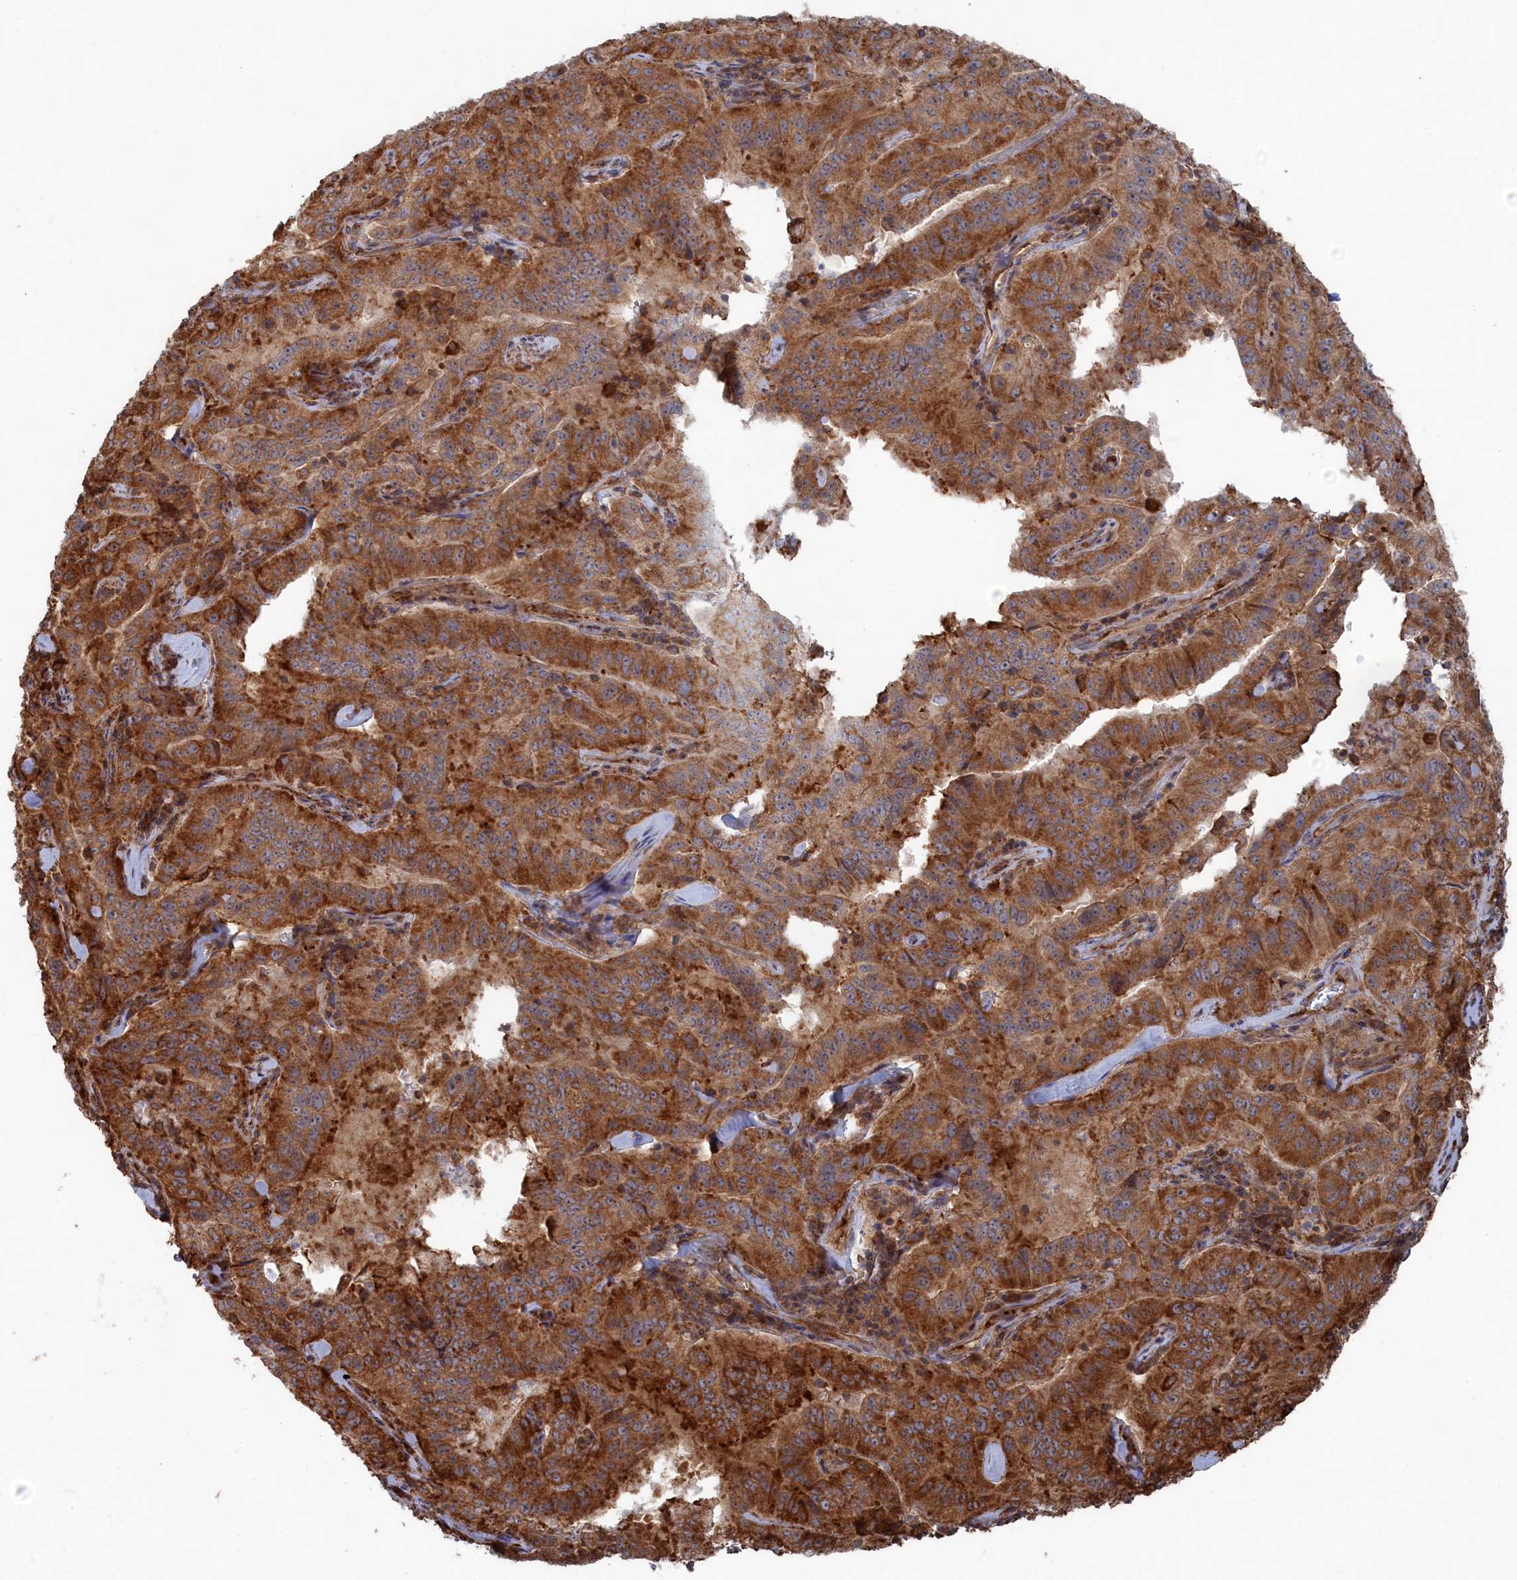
{"staining": {"intensity": "strong", "quantity": ">75%", "location": "cytoplasmic/membranous"}, "tissue": "pancreatic cancer", "cell_type": "Tumor cells", "image_type": "cancer", "snomed": [{"axis": "morphology", "description": "Adenocarcinoma, NOS"}, {"axis": "topography", "description": "Pancreas"}], "caption": "Pancreatic cancer (adenocarcinoma) was stained to show a protein in brown. There is high levels of strong cytoplasmic/membranous expression in approximately >75% of tumor cells. (DAB (3,3'-diaminobenzidine) IHC with brightfield microscopy, high magnification).", "gene": "BPIFB6", "patient": {"sex": "male", "age": 63}}